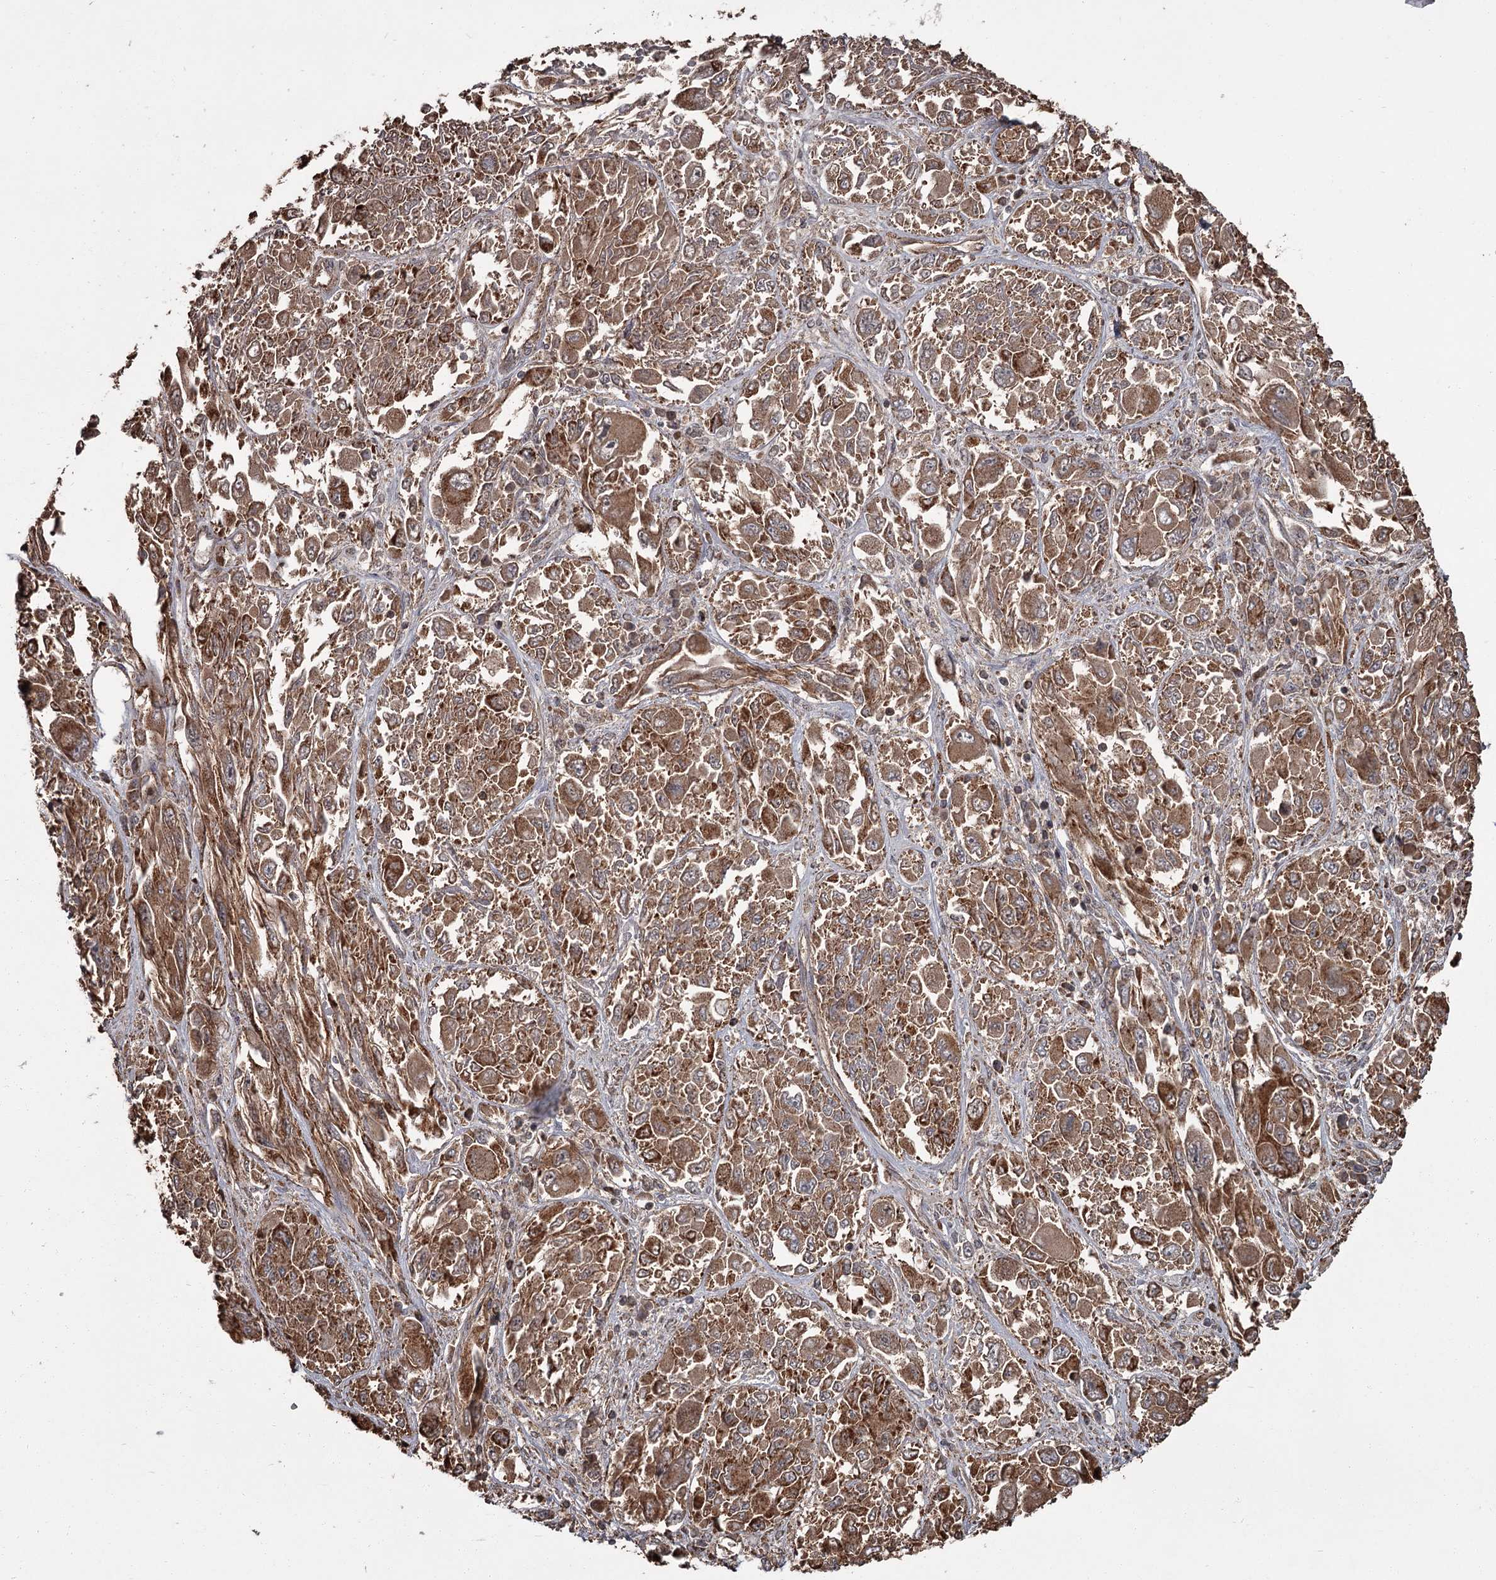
{"staining": {"intensity": "strong", "quantity": ">75%", "location": "cytoplasmic/membranous"}, "tissue": "melanoma", "cell_type": "Tumor cells", "image_type": "cancer", "snomed": [{"axis": "morphology", "description": "Malignant melanoma, NOS"}, {"axis": "topography", "description": "Skin"}], "caption": "A high-resolution photomicrograph shows IHC staining of malignant melanoma, which exhibits strong cytoplasmic/membranous staining in about >75% of tumor cells.", "gene": "THAP9", "patient": {"sex": "female", "age": 91}}